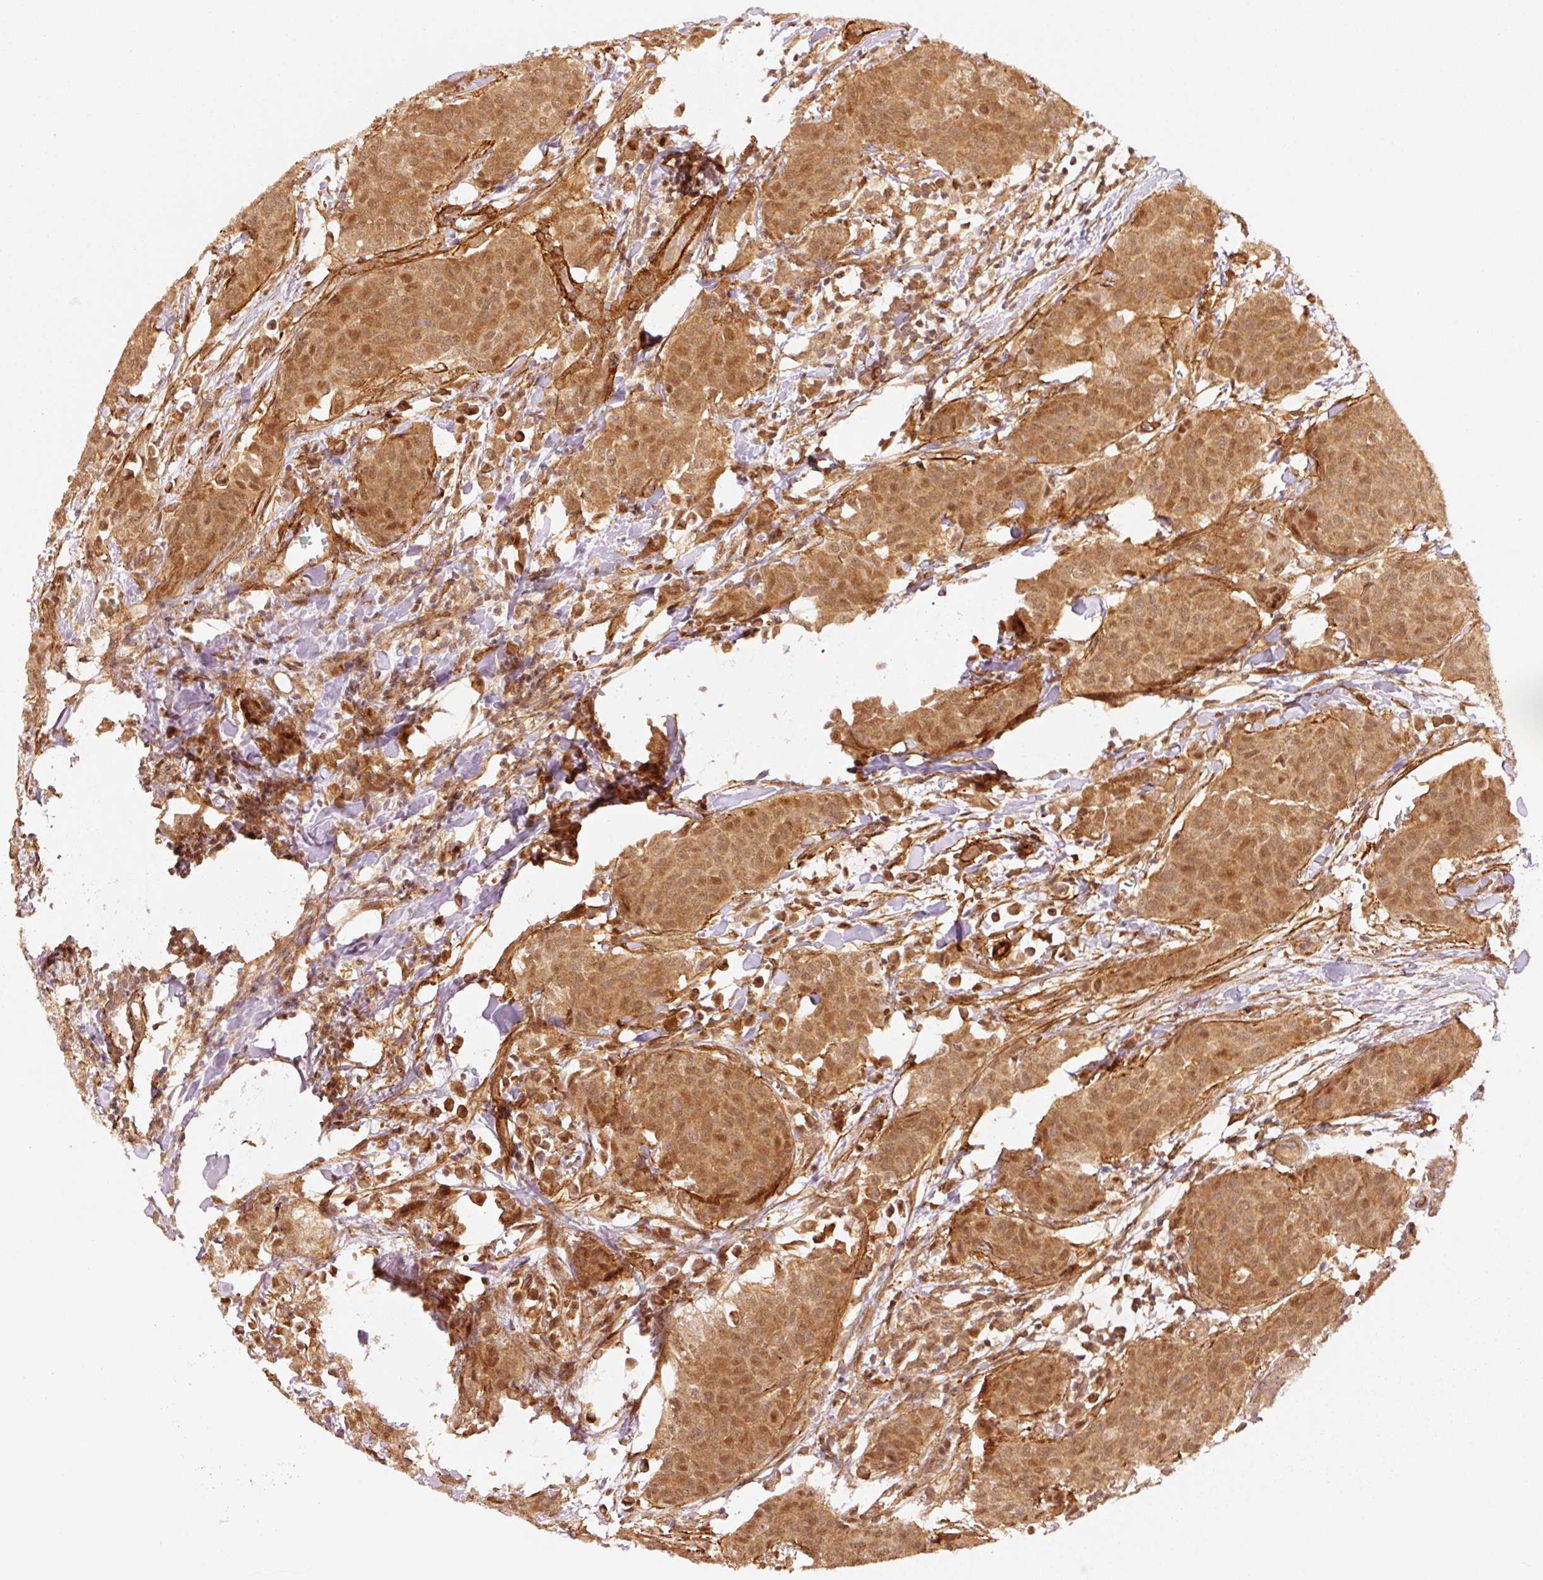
{"staining": {"intensity": "moderate", "quantity": ">75%", "location": "cytoplasmic/membranous,nuclear"}, "tissue": "breast cancer", "cell_type": "Tumor cells", "image_type": "cancer", "snomed": [{"axis": "morphology", "description": "Duct carcinoma"}, {"axis": "topography", "description": "Breast"}], "caption": "Brown immunohistochemical staining in breast infiltrating ductal carcinoma demonstrates moderate cytoplasmic/membranous and nuclear staining in approximately >75% of tumor cells.", "gene": "PSMD1", "patient": {"sex": "female", "age": 47}}